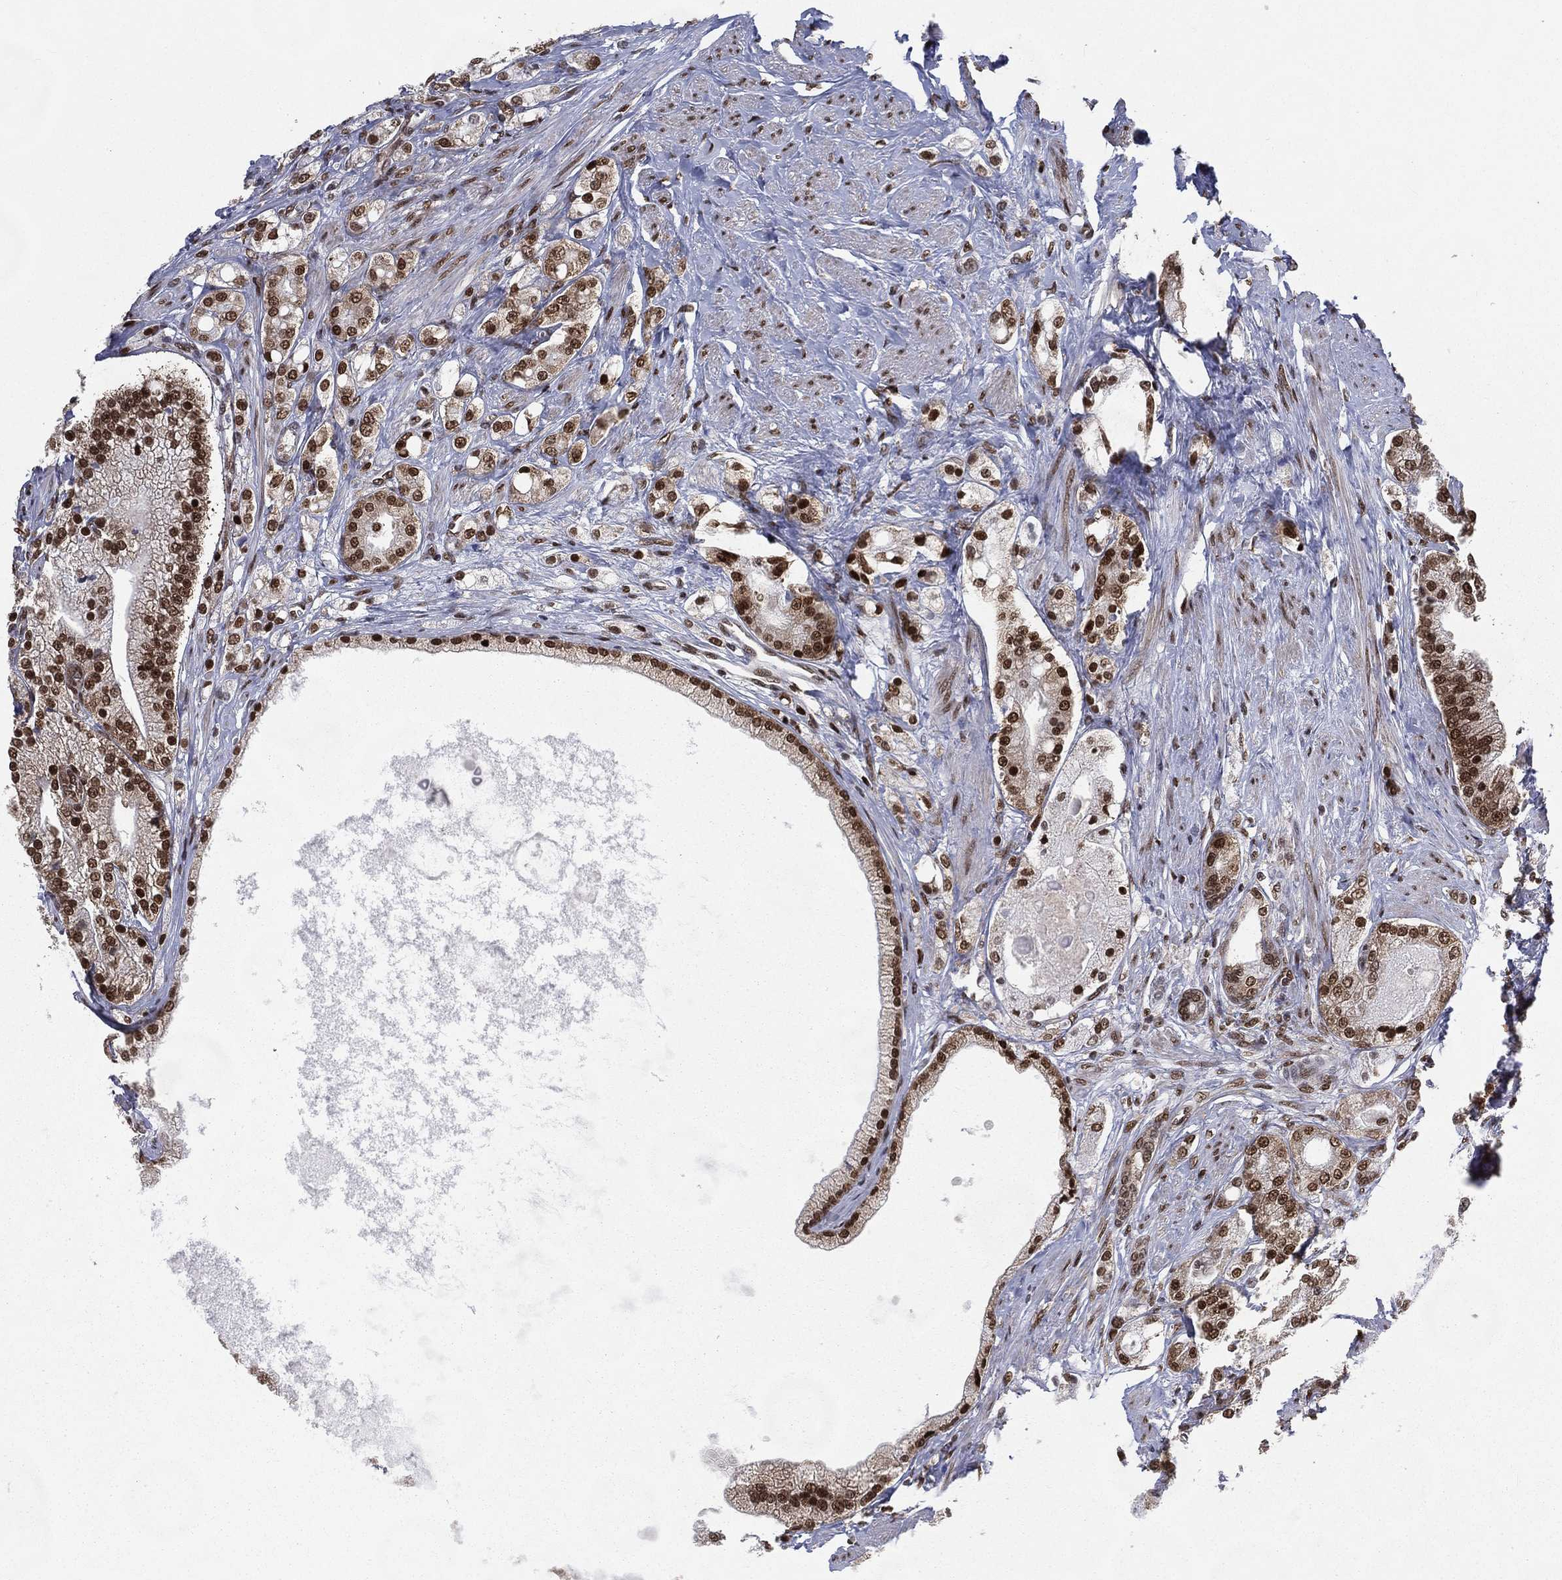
{"staining": {"intensity": "strong", "quantity": ">75%", "location": "nuclear"}, "tissue": "prostate cancer", "cell_type": "Tumor cells", "image_type": "cancer", "snomed": [{"axis": "morphology", "description": "Adenocarcinoma, NOS"}, {"axis": "topography", "description": "Prostate and seminal vesicle, NOS"}, {"axis": "topography", "description": "Prostate"}], "caption": "Protein expression by immunohistochemistry (IHC) shows strong nuclear staining in about >75% of tumor cells in prostate cancer.", "gene": "FUBP3", "patient": {"sex": "male", "age": 67}}